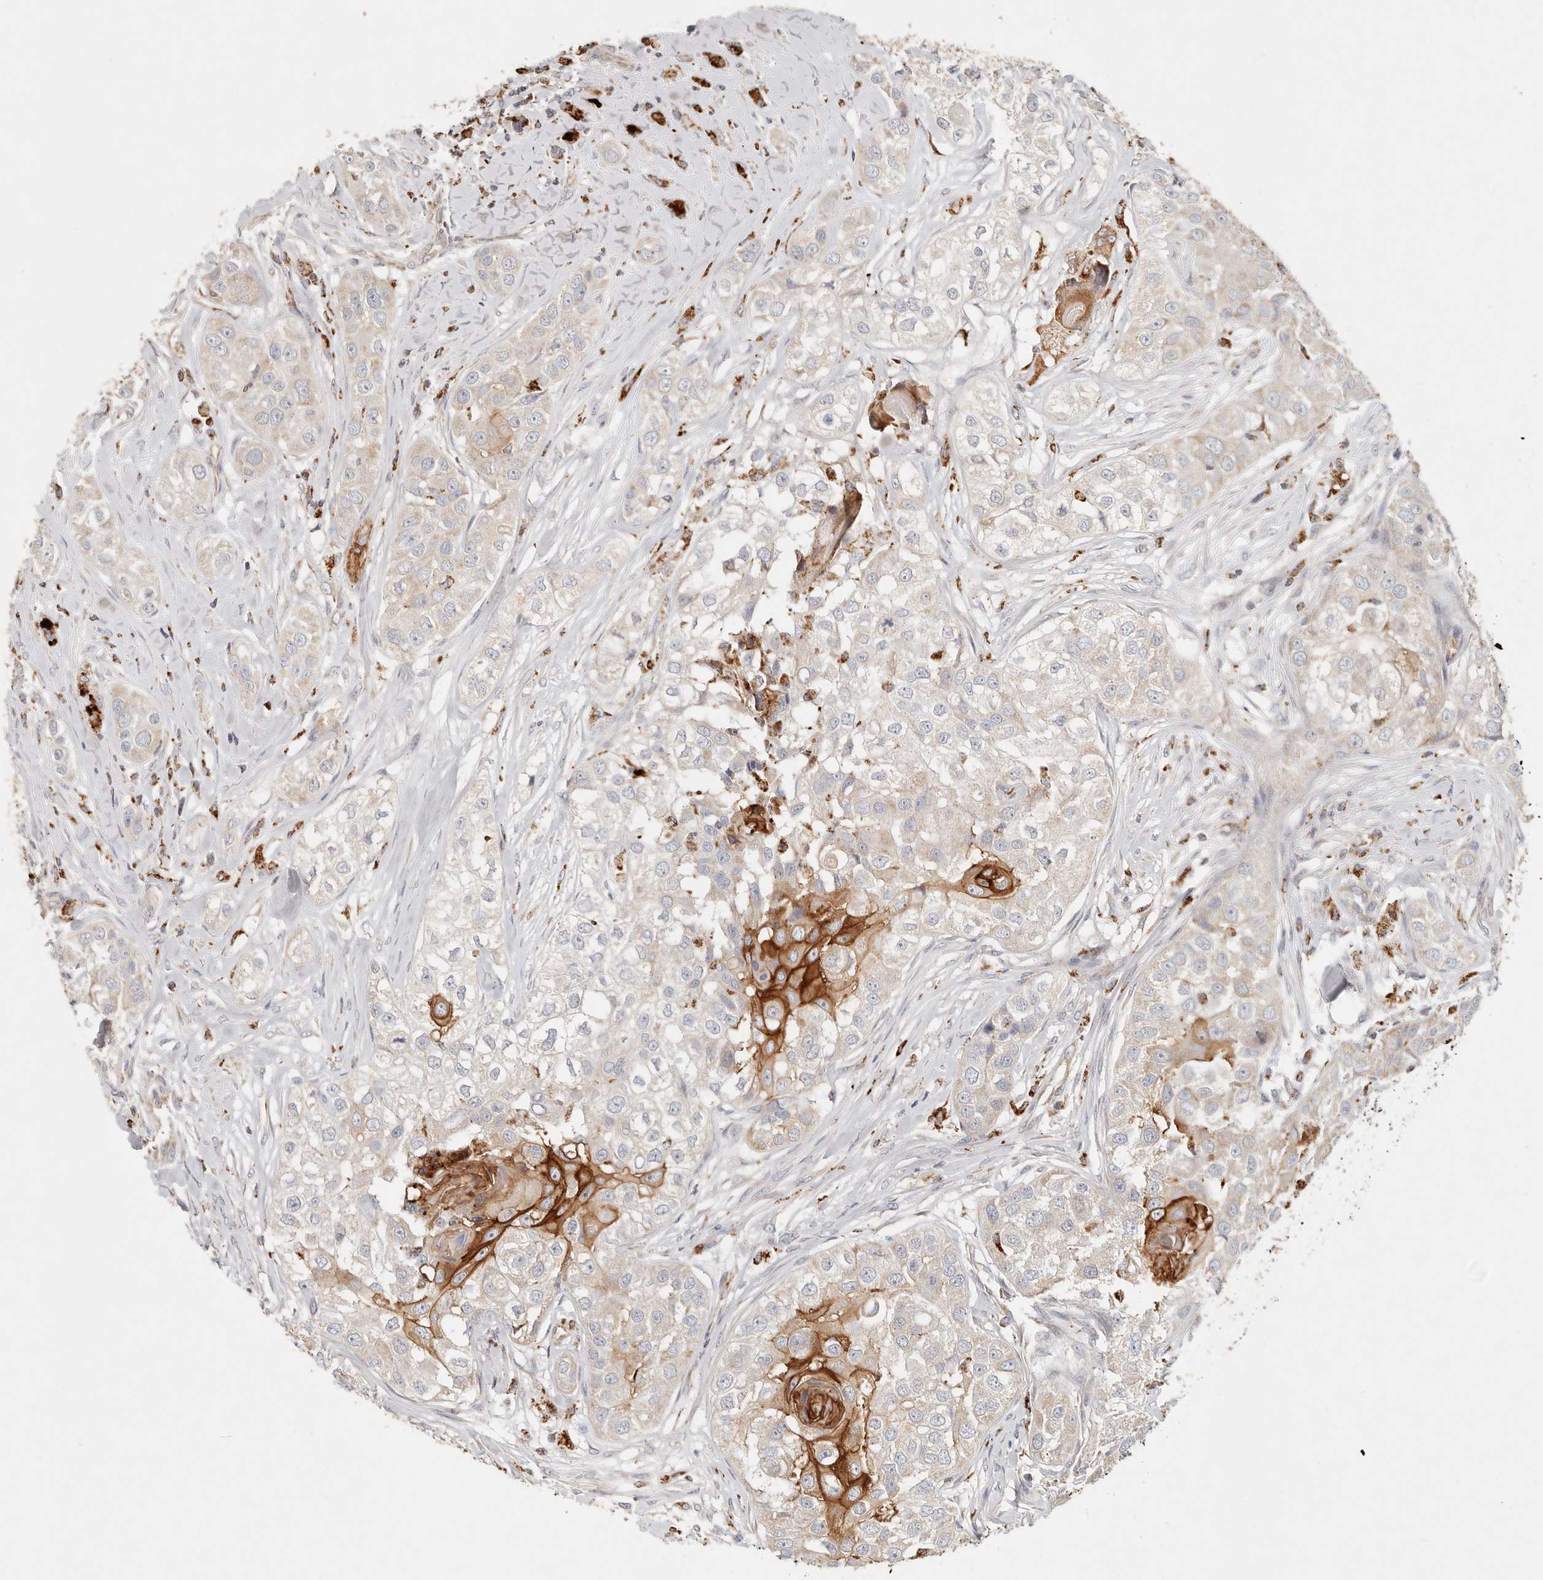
{"staining": {"intensity": "strong", "quantity": "<25%", "location": "cytoplasmic/membranous"}, "tissue": "head and neck cancer", "cell_type": "Tumor cells", "image_type": "cancer", "snomed": [{"axis": "morphology", "description": "Normal tissue, NOS"}, {"axis": "morphology", "description": "Squamous cell carcinoma, NOS"}, {"axis": "topography", "description": "Skeletal muscle"}, {"axis": "topography", "description": "Head-Neck"}], "caption": "The immunohistochemical stain highlights strong cytoplasmic/membranous positivity in tumor cells of head and neck squamous cell carcinoma tissue.", "gene": "ARHGEF10L", "patient": {"sex": "male", "age": 51}}